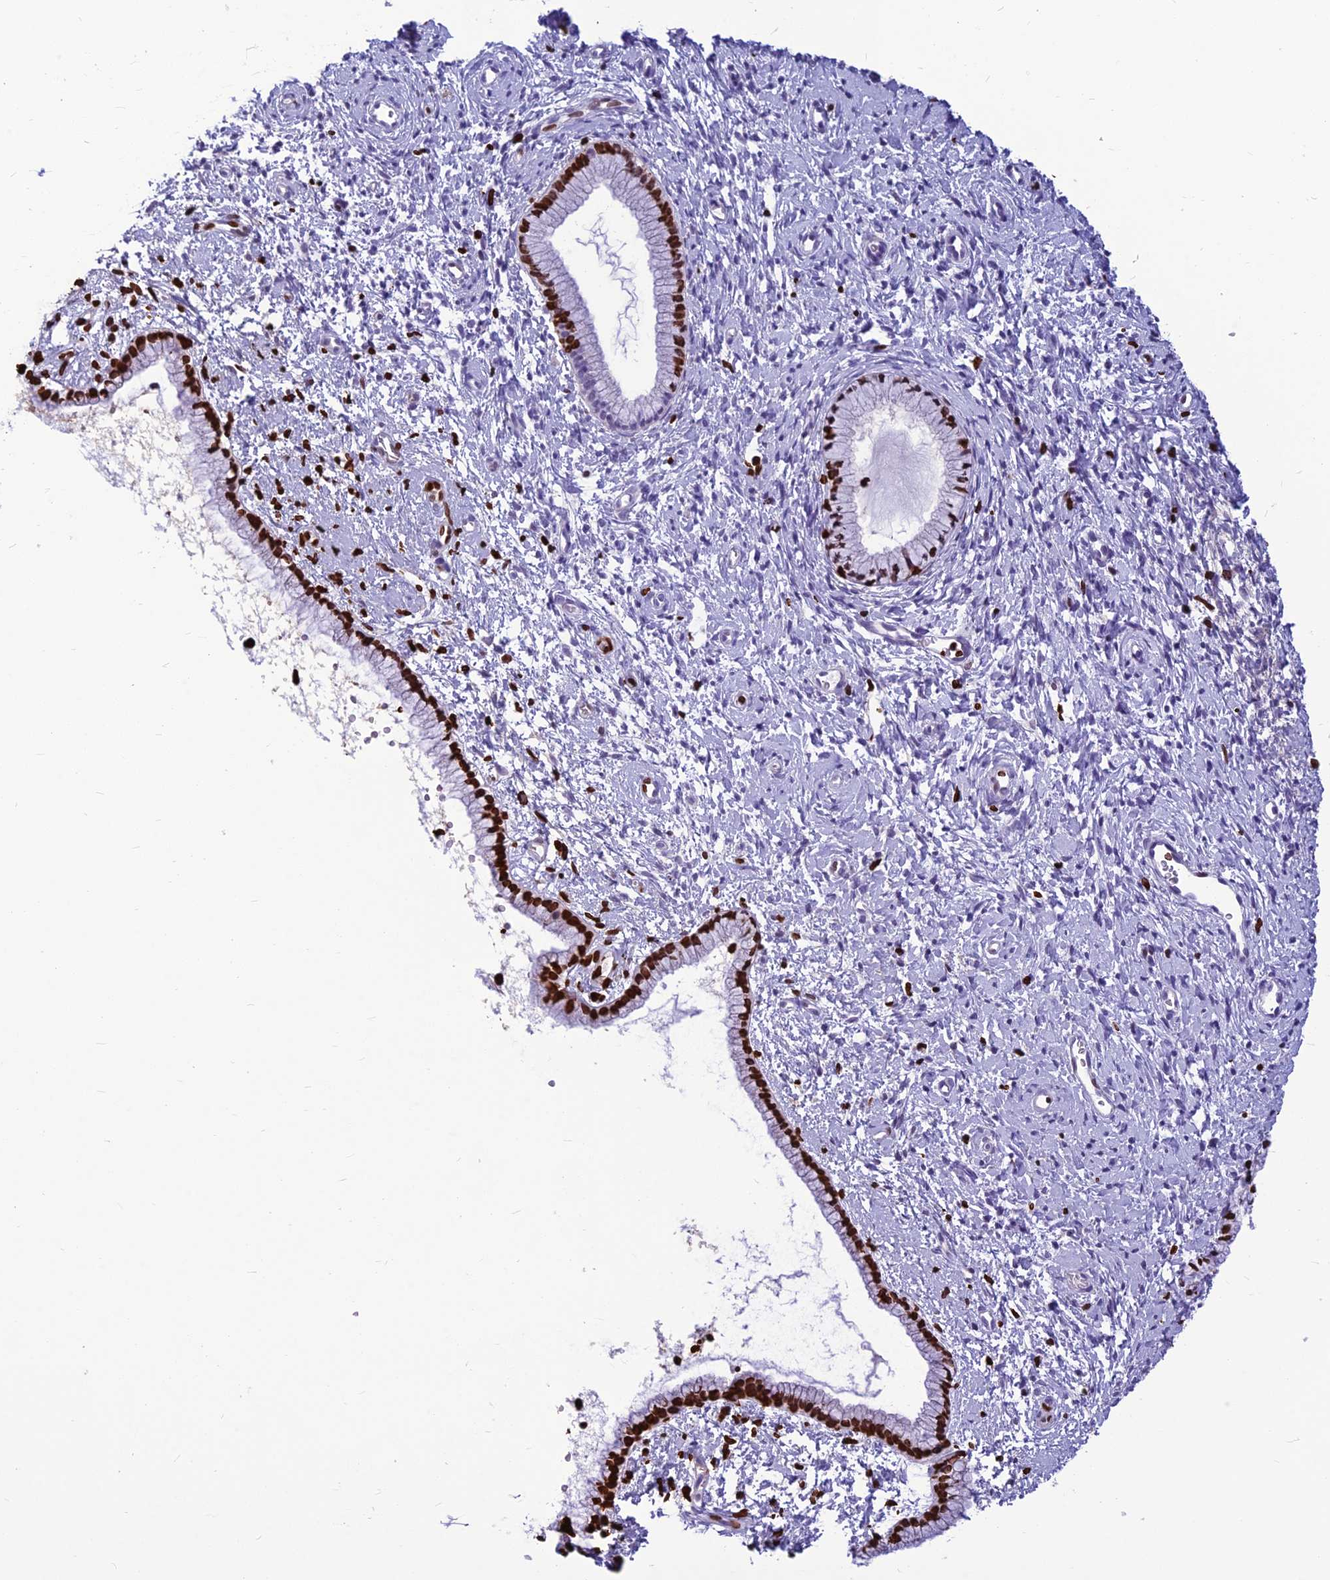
{"staining": {"intensity": "strong", "quantity": ">75%", "location": "nuclear"}, "tissue": "cervix", "cell_type": "Glandular cells", "image_type": "normal", "snomed": [{"axis": "morphology", "description": "Normal tissue, NOS"}, {"axis": "topography", "description": "Cervix"}], "caption": "Immunohistochemical staining of normal cervix reveals >75% levels of strong nuclear protein expression in about >75% of glandular cells. Immunohistochemistry (ihc) stains the protein in brown and the nuclei are stained blue.", "gene": "AKAP17A", "patient": {"sex": "female", "age": 57}}